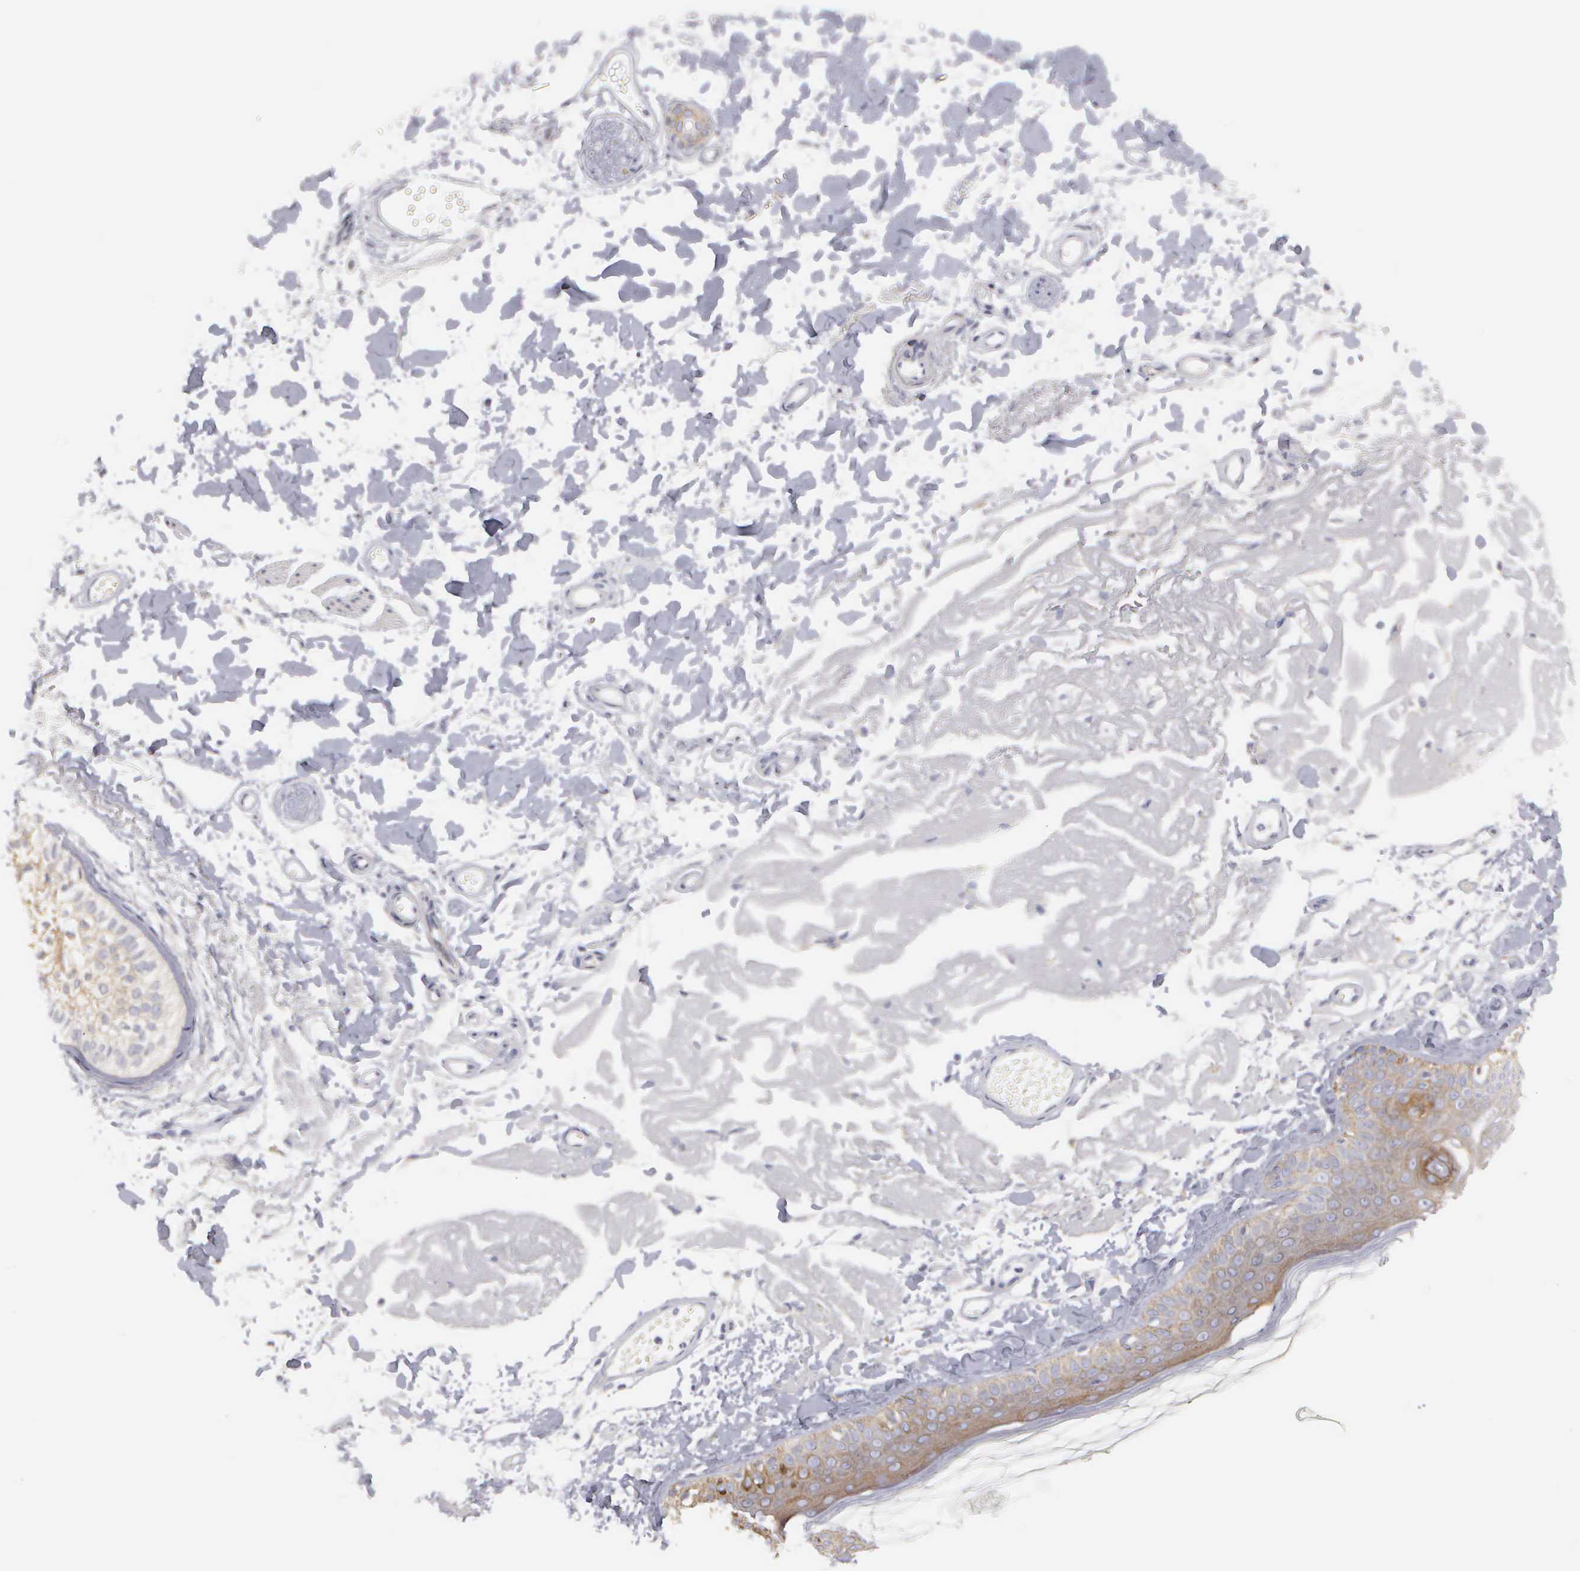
{"staining": {"intensity": "negative", "quantity": "none", "location": "none"}, "tissue": "skin", "cell_type": "Fibroblasts", "image_type": "normal", "snomed": [{"axis": "morphology", "description": "Normal tissue, NOS"}, {"axis": "topography", "description": "Skin"}], "caption": "A photomicrograph of human skin is negative for staining in fibroblasts. (DAB immunohistochemistry (IHC) visualized using brightfield microscopy, high magnification).", "gene": "CEP170B", "patient": {"sex": "male", "age": 83}}